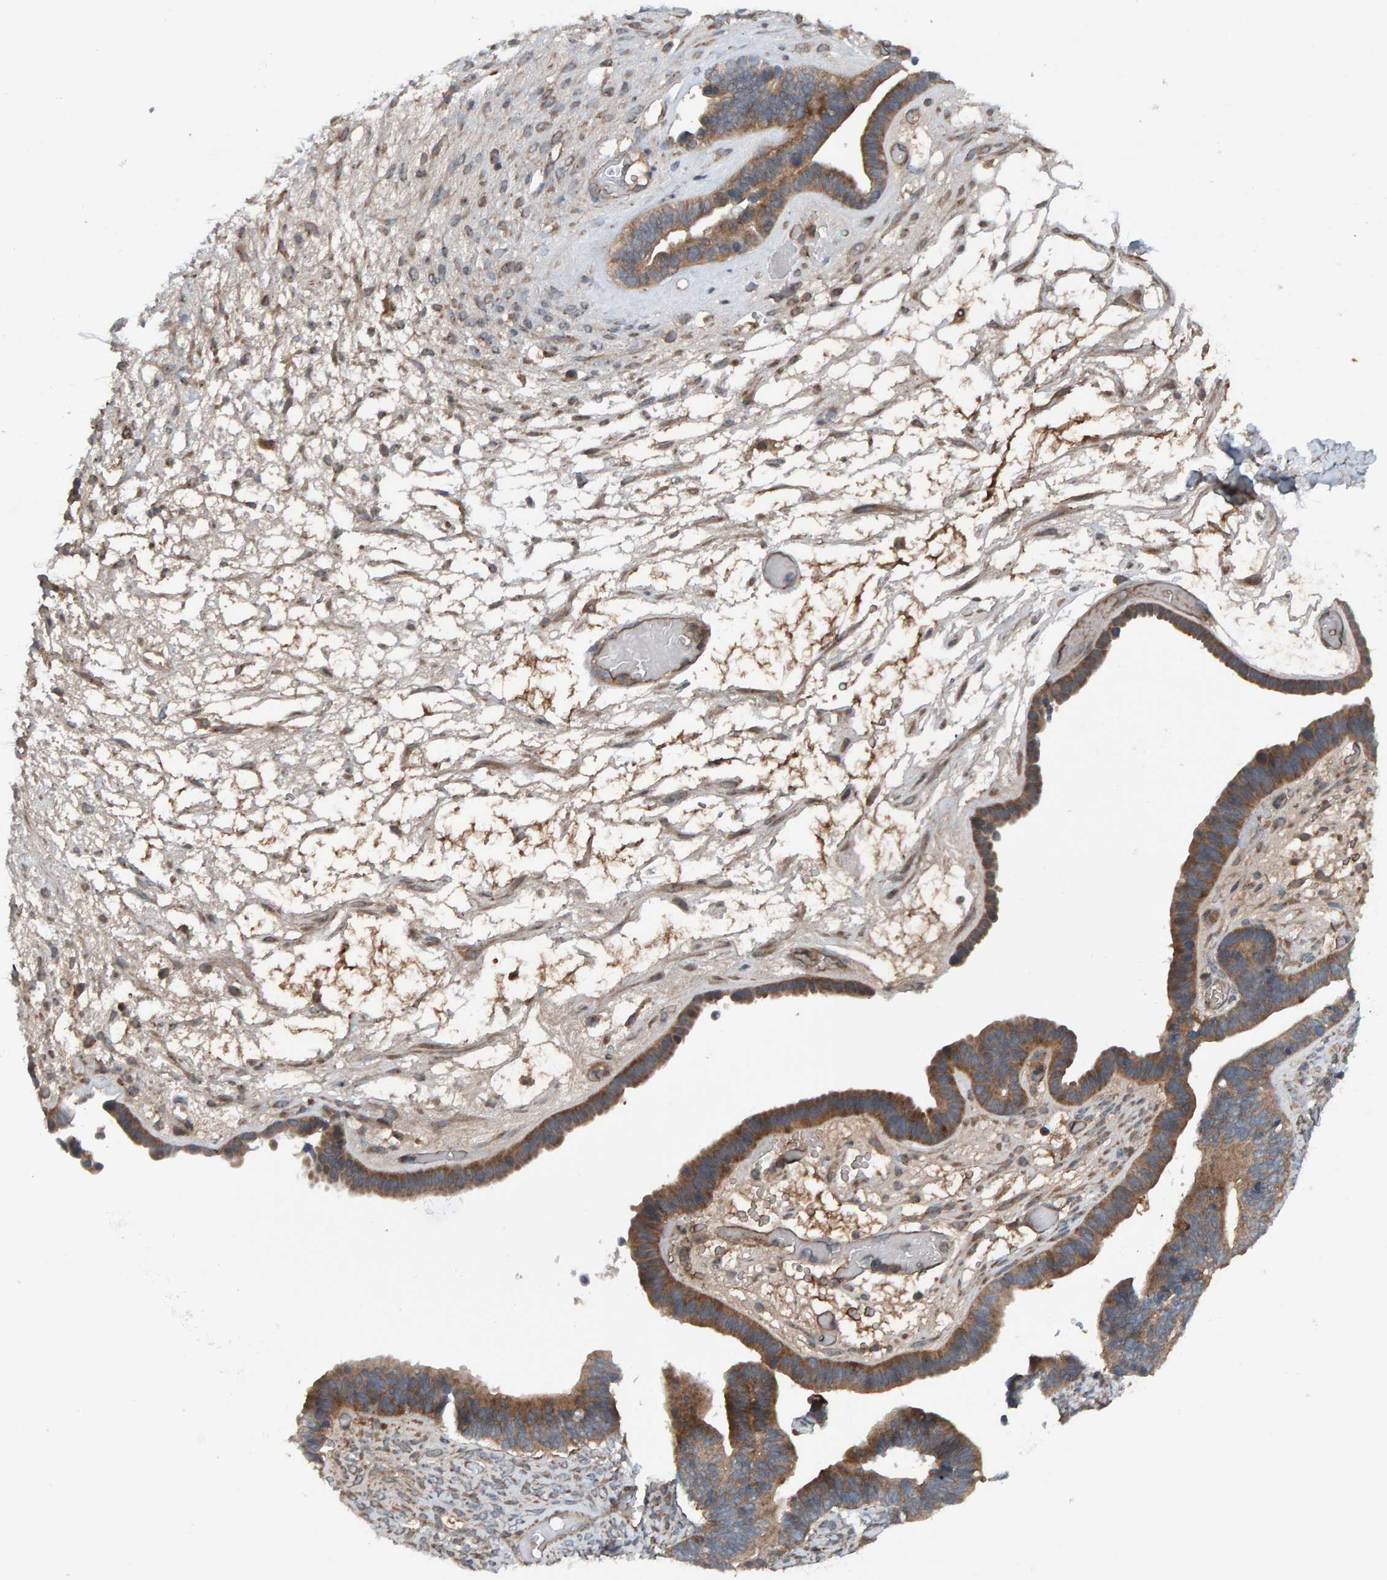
{"staining": {"intensity": "moderate", "quantity": ">75%", "location": "cytoplasmic/membranous"}, "tissue": "ovarian cancer", "cell_type": "Tumor cells", "image_type": "cancer", "snomed": [{"axis": "morphology", "description": "Cystadenocarcinoma, serous, NOS"}, {"axis": "topography", "description": "Ovary"}], "caption": "Serous cystadenocarcinoma (ovarian) was stained to show a protein in brown. There is medium levels of moderate cytoplasmic/membranous positivity in about >75% of tumor cells. Immunohistochemistry stains the protein in brown and the nuclei are stained blue.", "gene": "CUEDC1", "patient": {"sex": "female", "age": 56}}